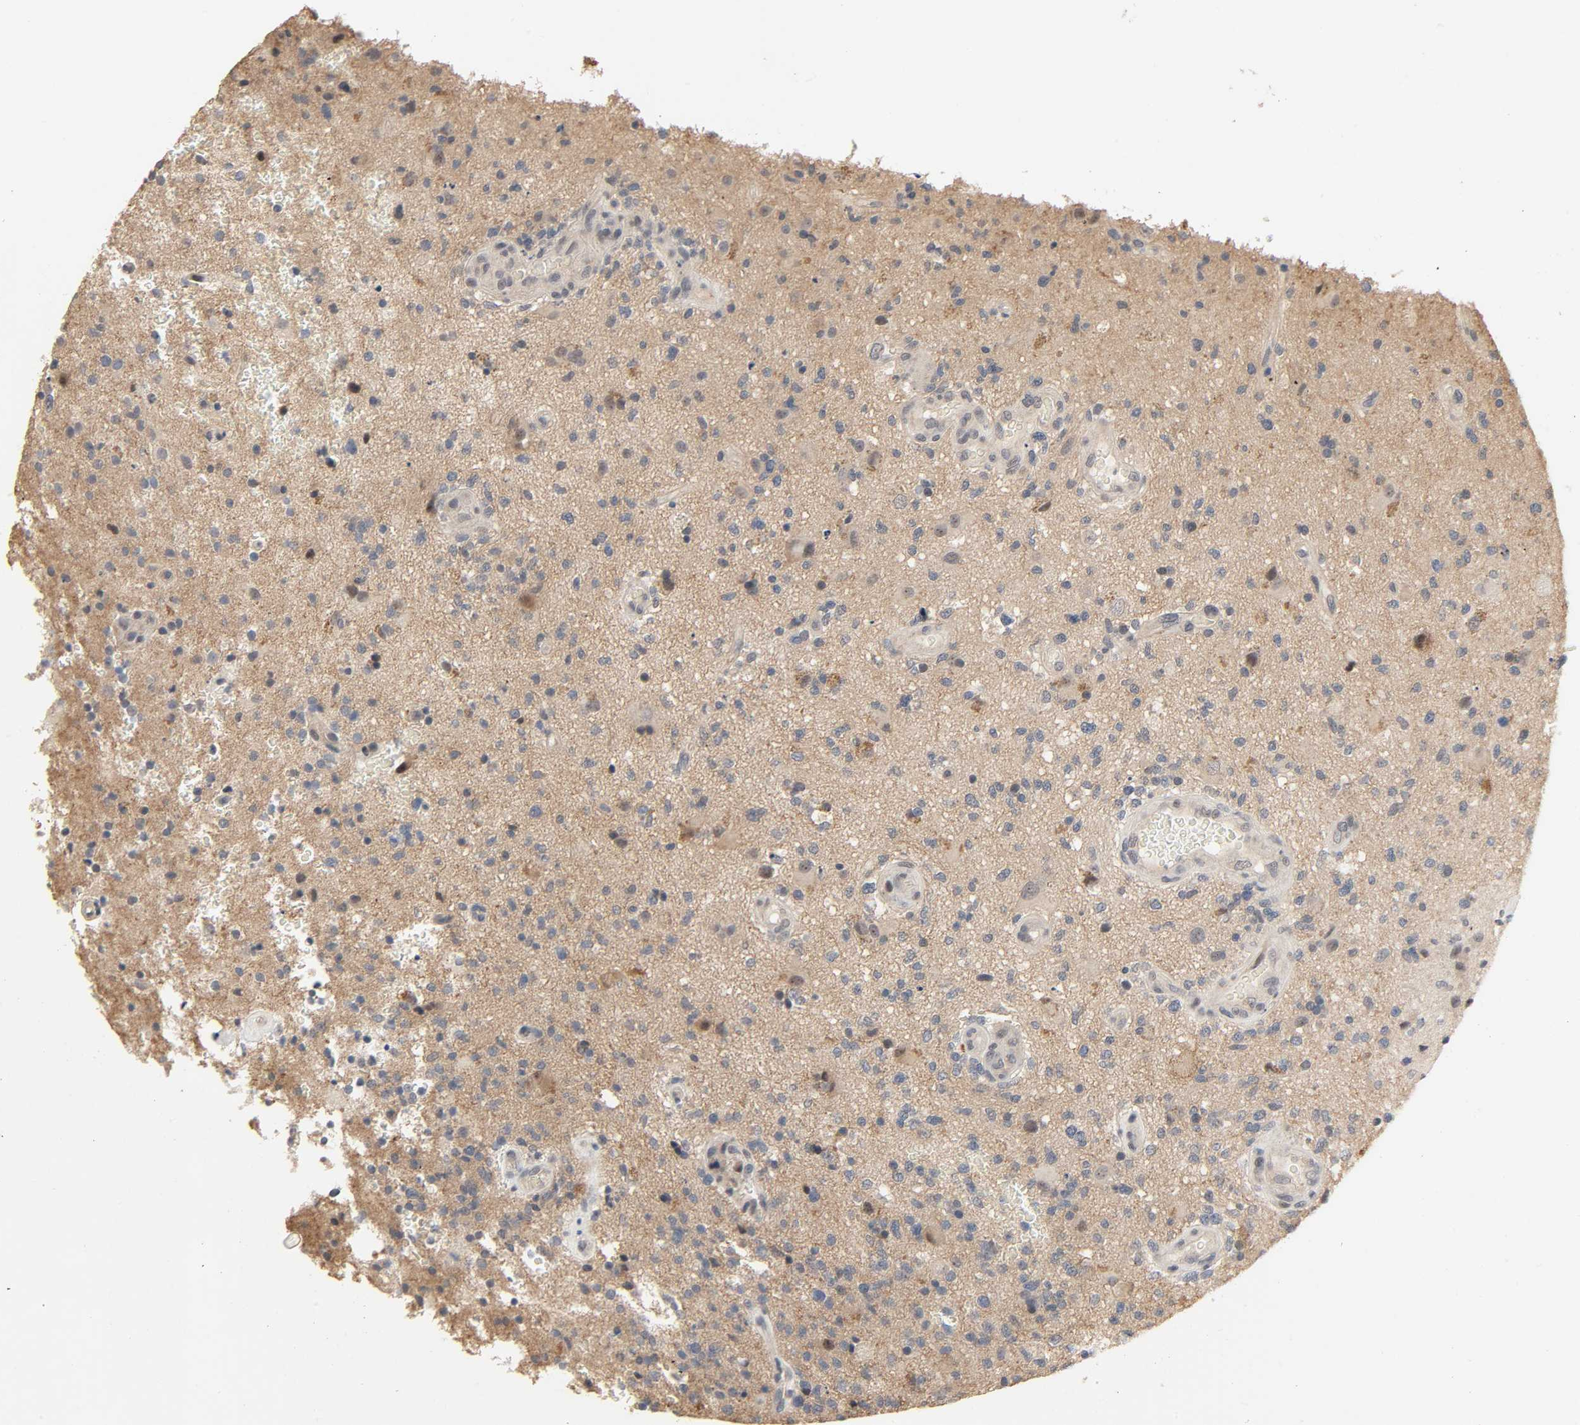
{"staining": {"intensity": "moderate", "quantity": "<25%", "location": "cytoplasmic/membranous"}, "tissue": "glioma", "cell_type": "Tumor cells", "image_type": "cancer", "snomed": [{"axis": "morphology", "description": "Normal tissue, NOS"}, {"axis": "morphology", "description": "Glioma, malignant, High grade"}, {"axis": "topography", "description": "Cerebral cortex"}], "caption": "Immunohistochemical staining of glioma shows low levels of moderate cytoplasmic/membranous staining in approximately <25% of tumor cells.", "gene": "MAGEA8", "patient": {"sex": "male", "age": 75}}